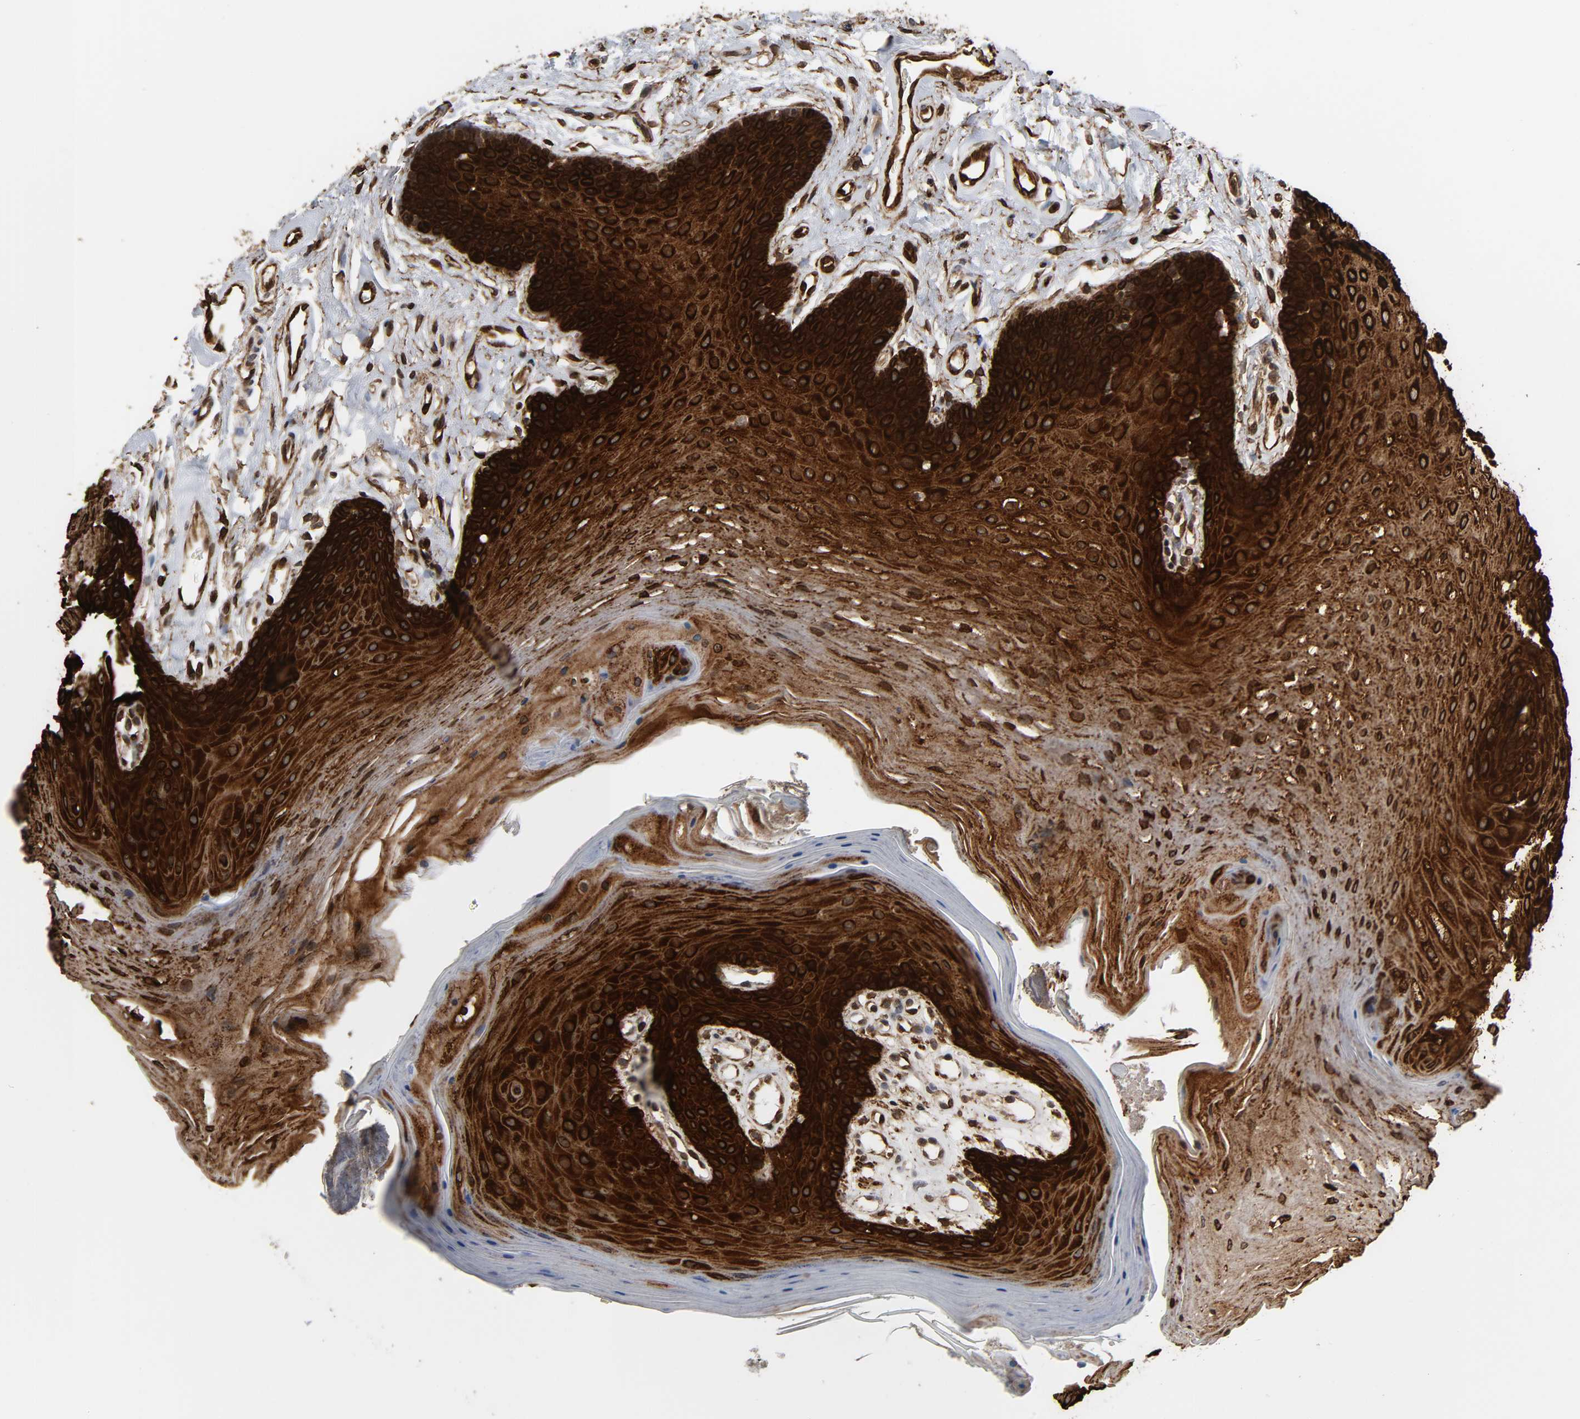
{"staining": {"intensity": "strong", "quantity": ">75%", "location": "cytoplasmic/membranous"}, "tissue": "oral mucosa", "cell_type": "Squamous epithelial cells", "image_type": "normal", "snomed": [{"axis": "morphology", "description": "Normal tissue, NOS"}, {"axis": "topography", "description": "Oral tissue"}], "caption": "A high amount of strong cytoplasmic/membranous staining is appreciated in approximately >75% of squamous epithelial cells in normal oral mucosa.", "gene": "AHNAK2", "patient": {"sex": "male", "age": 62}}